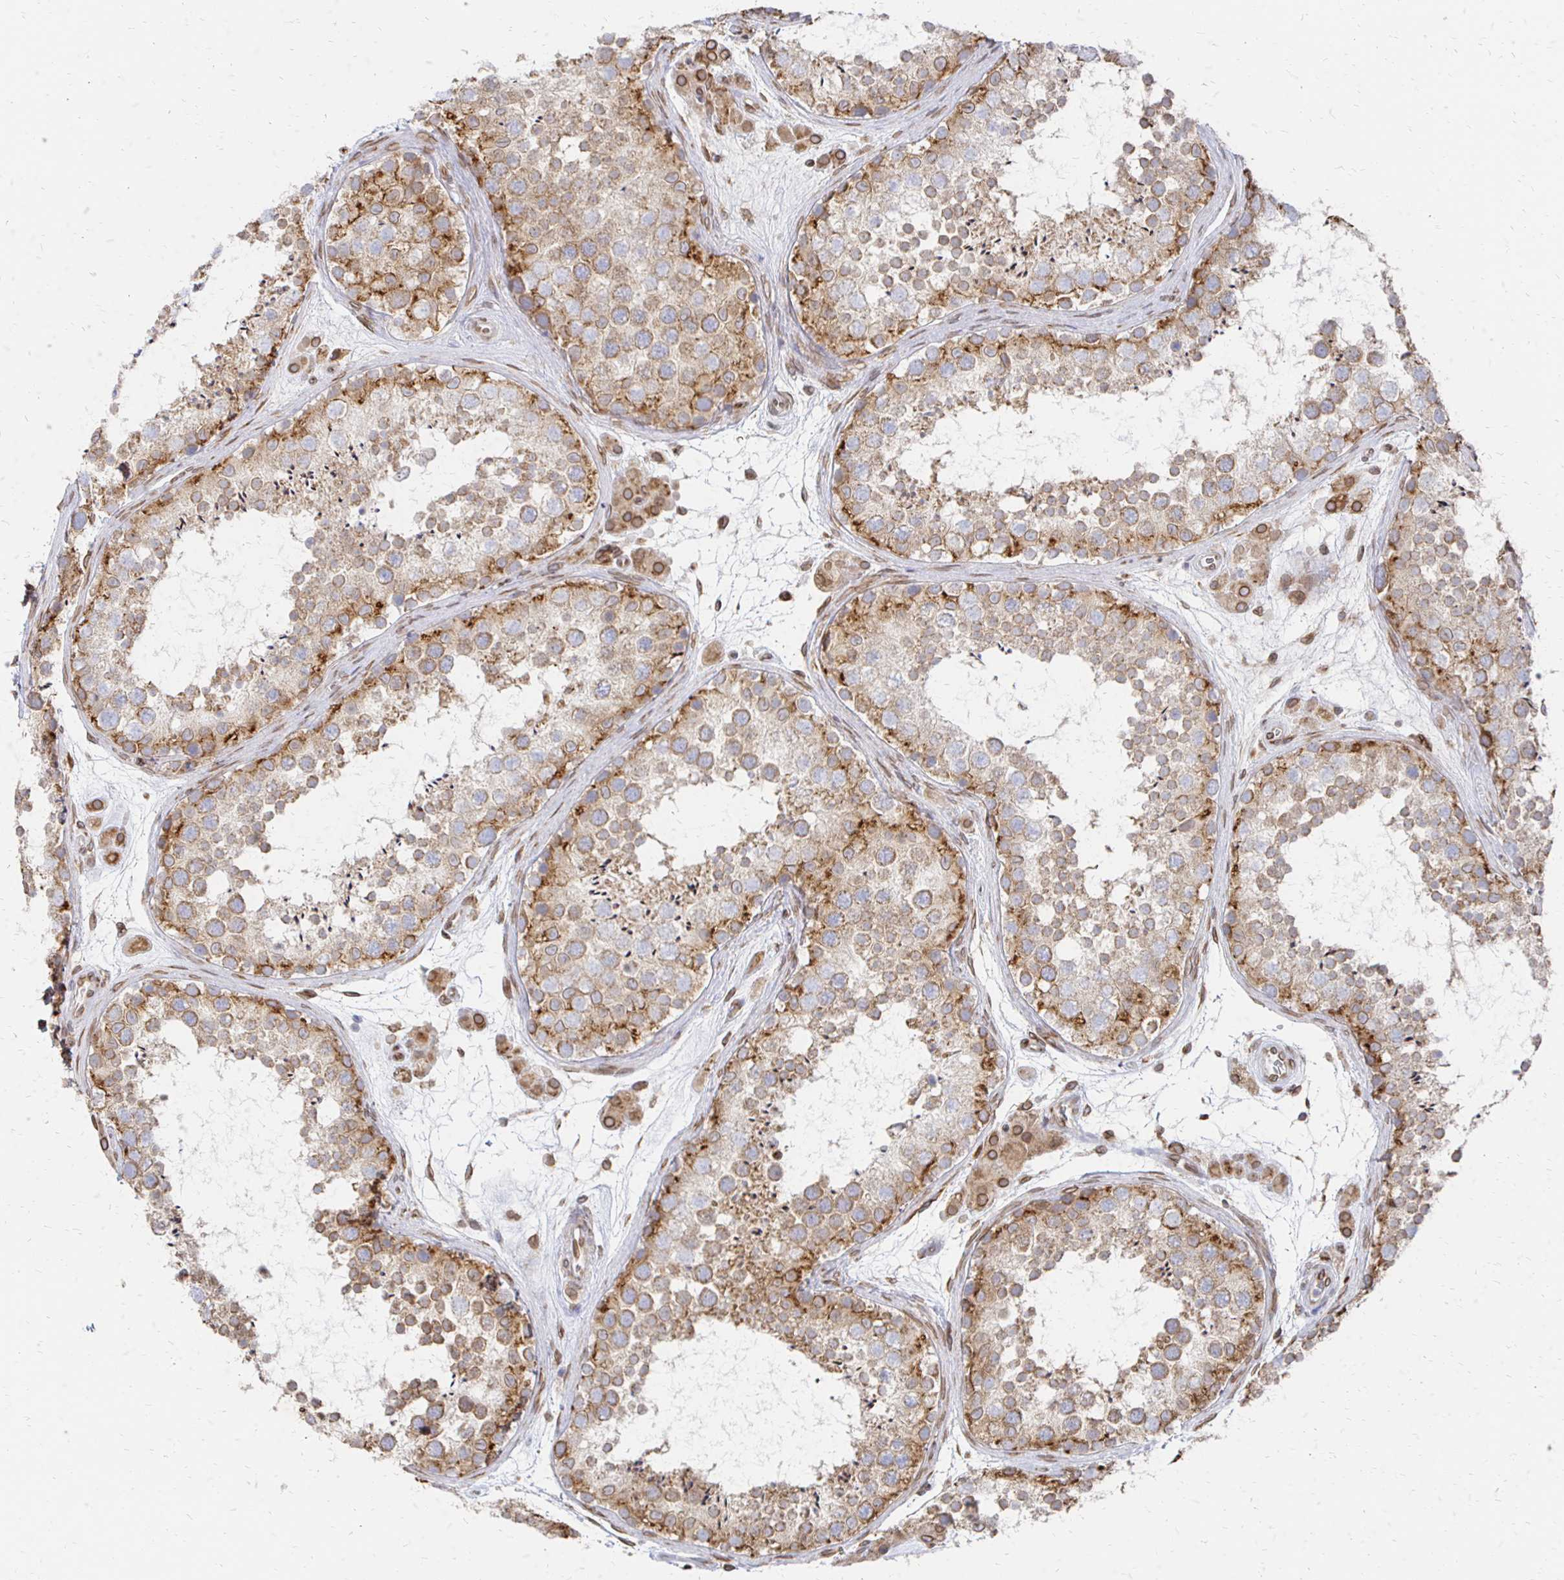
{"staining": {"intensity": "strong", "quantity": ">75%", "location": "cytoplasmic/membranous,nuclear"}, "tissue": "testis", "cell_type": "Cells in seminiferous ducts", "image_type": "normal", "snomed": [{"axis": "morphology", "description": "Normal tissue, NOS"}, {"axis": "topography", "description": "Testis"}], "caption": "IHC (DAB) staining of normal testis reveals strong cytoplasmic/membranous,nuclear protein positivity in approximately >75% of cells in seminiferous ducts.", "gene": "PELI3", "patient": {"sex": "male", "age": 41}}